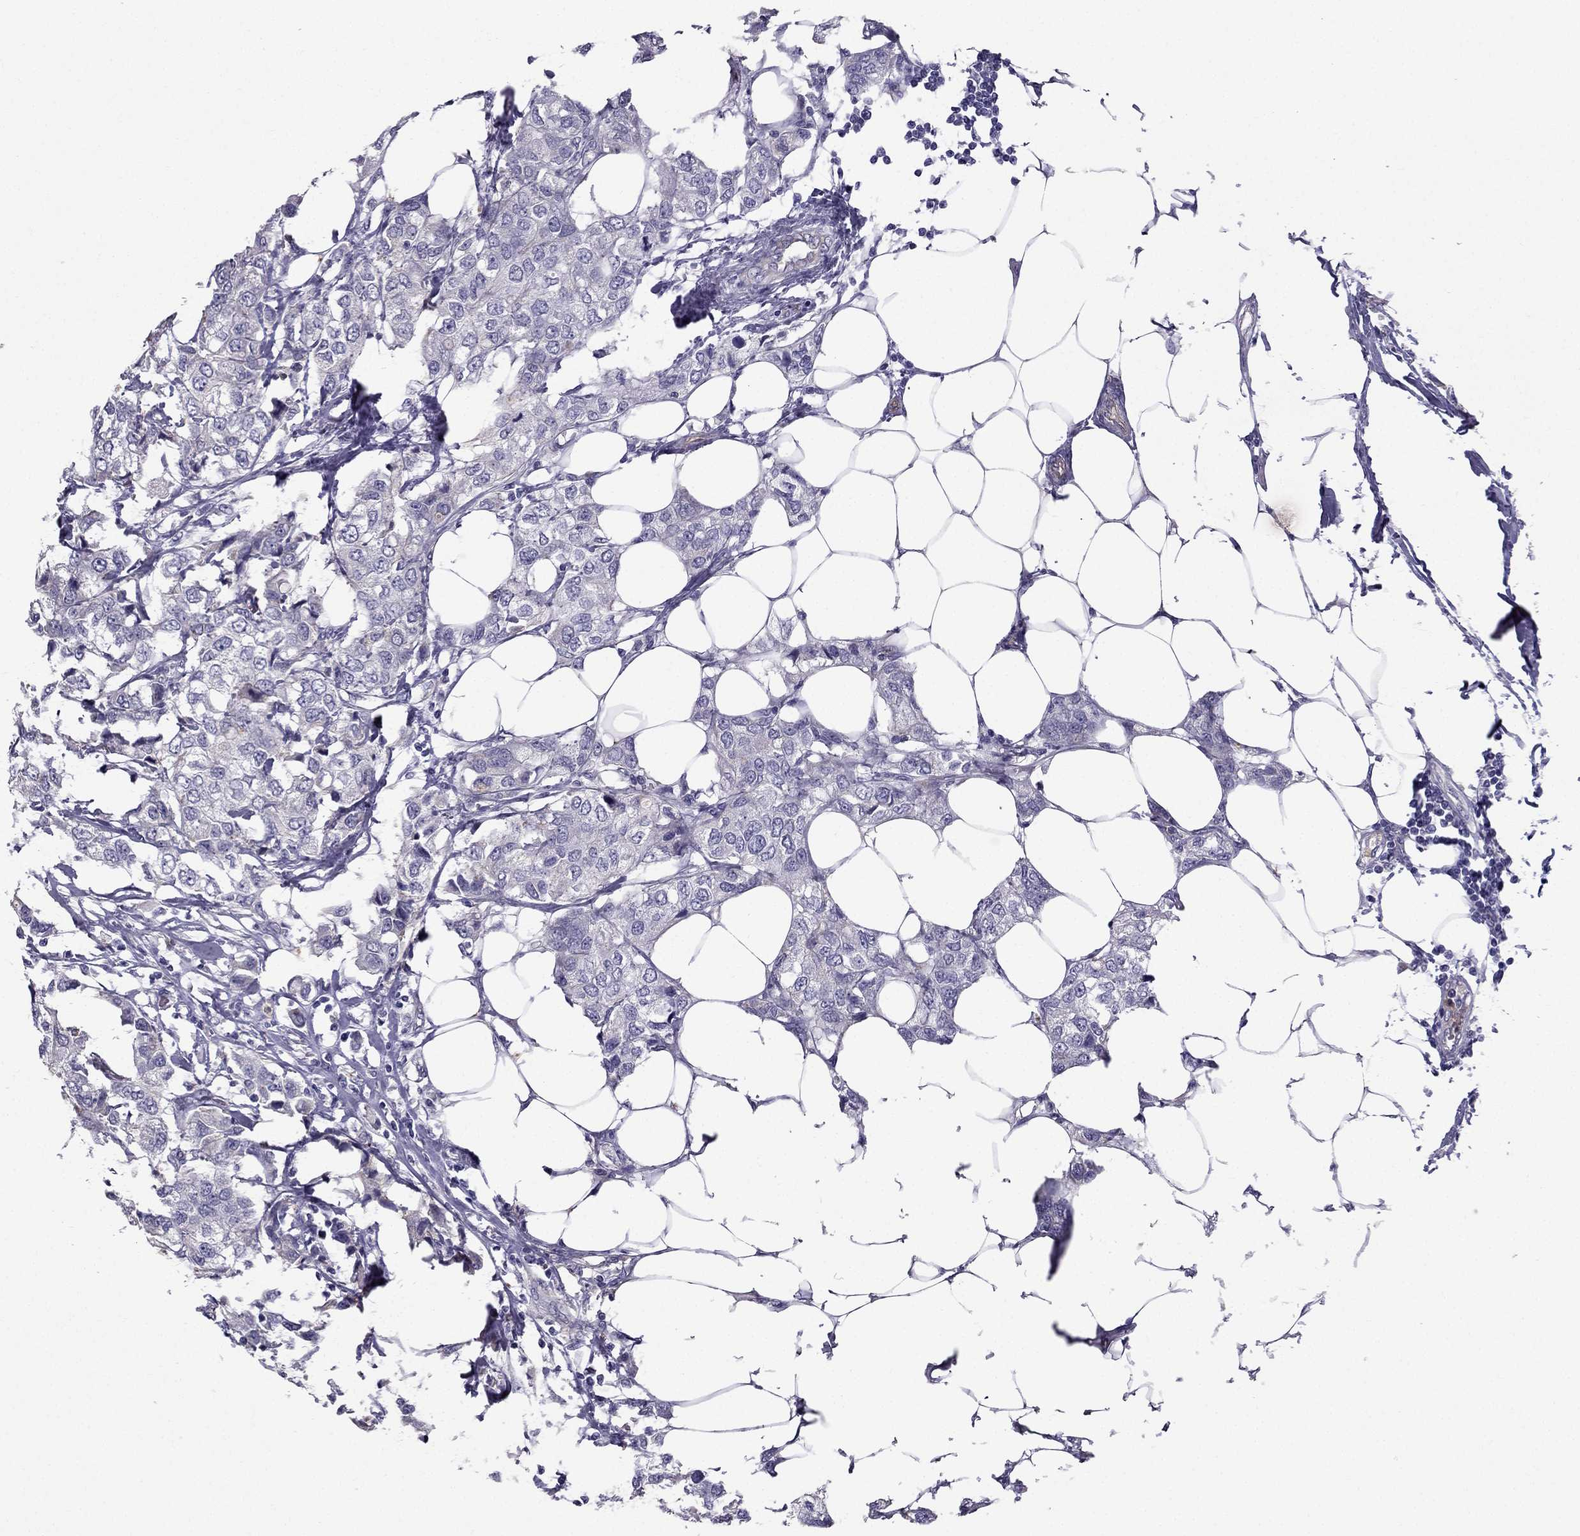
{"staining": {"intensity": "negative", "quantity": "none", "location": "none"}, "tissue": "breast cancer", "cell_type": "Tumor cells", "image_type": "cancer", "snomed": [{"axis": "morphology", "description": "Duct carcinoma"}, {"axis": "topography", "description": "Breast"}], "caption": "IHC histopathology image of neoplastic tissue: human breast cancer (invasive ductal carcinoma) stained with DAB exhibits no significant protein expression in tumor cells. The staining is performed using DAB brown chromogen with nuclei counter-stained in using hematoxylin.", "gene": "STOML3", "patient": {"sex": "female", "age": 80}}